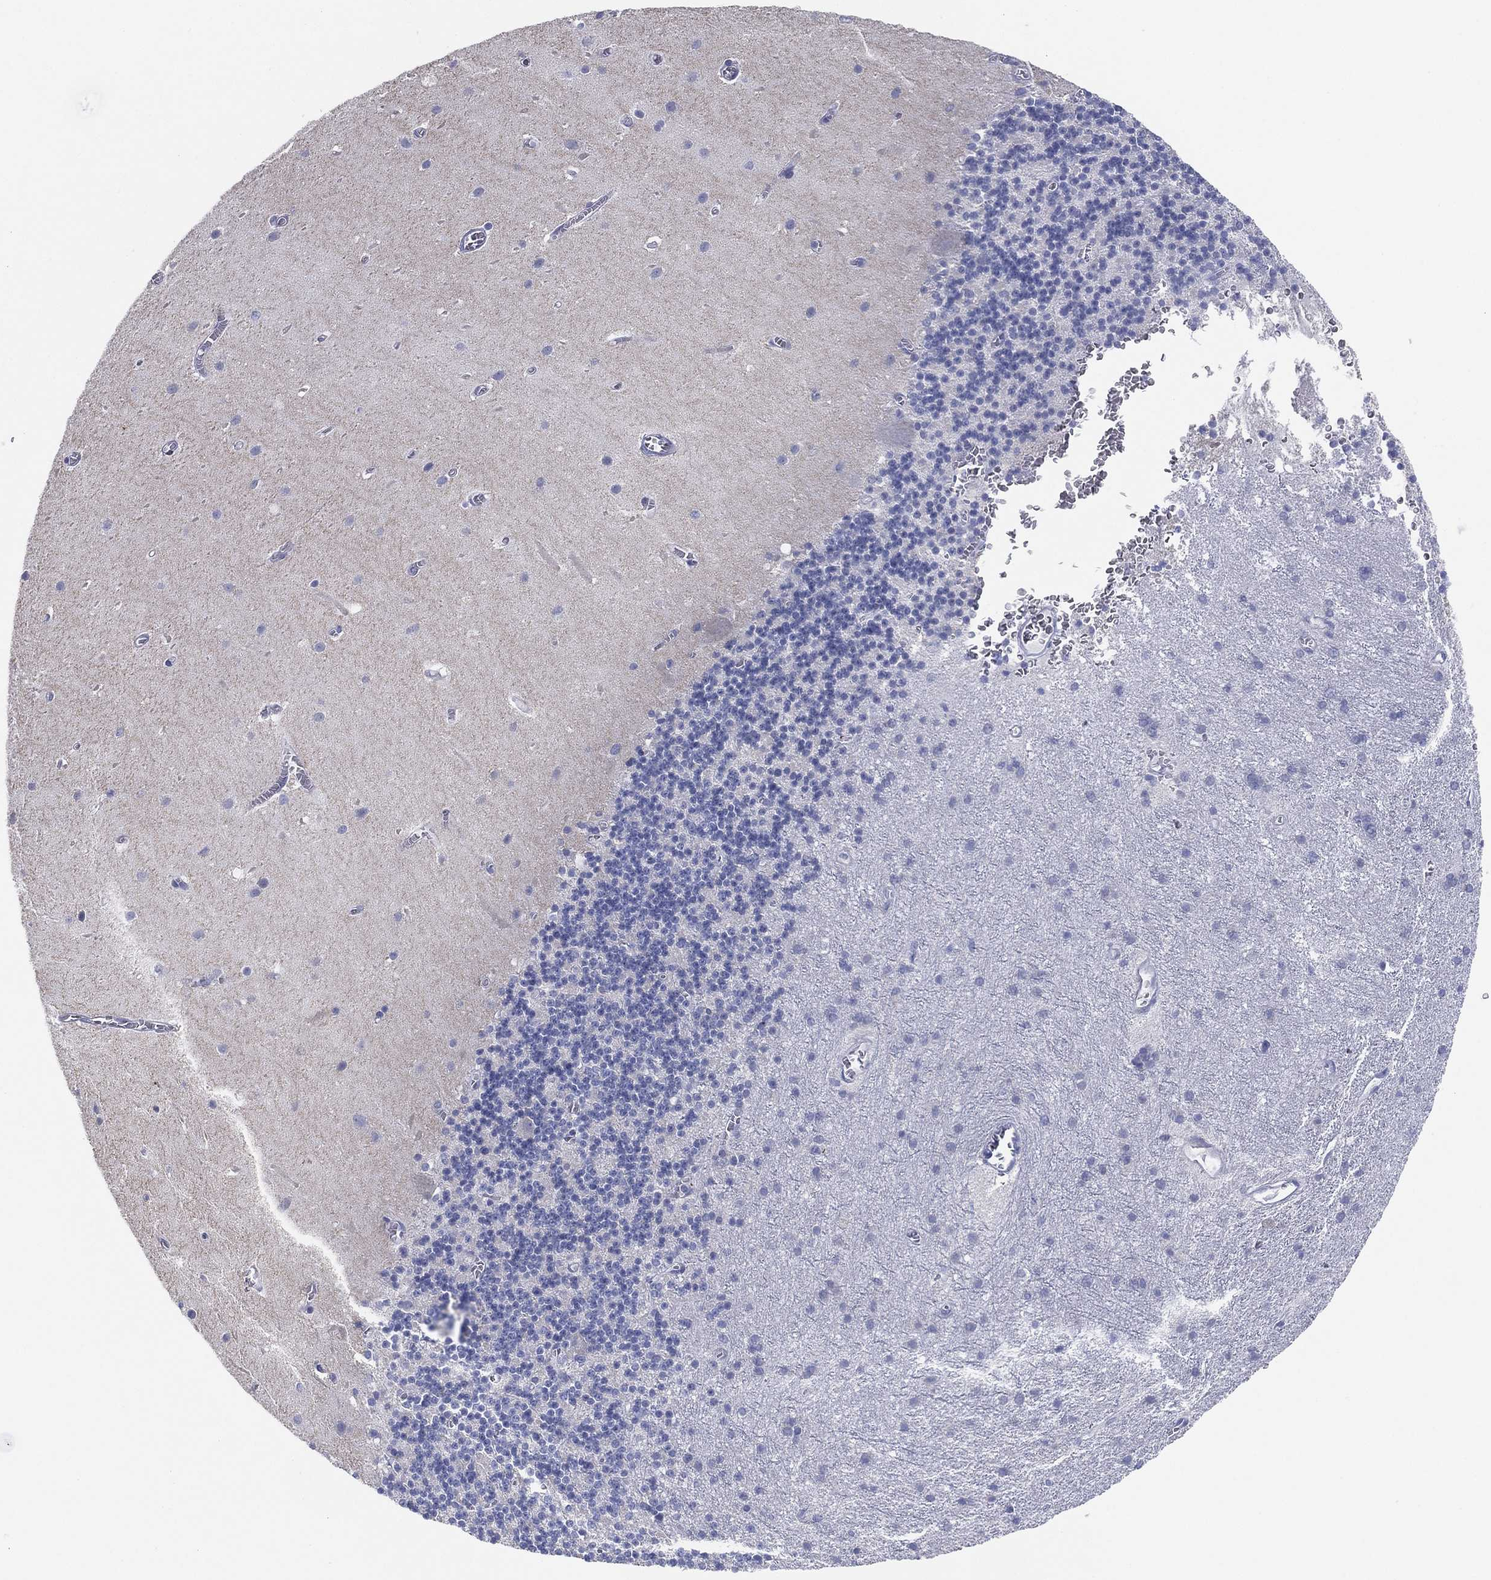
{"staining": {"intensity": "negative", "quantity": "none", "location": "none"}, "tissue": "cerebellum", "cell_type": "Cells in granular layer", "image_type": "normal", "snomed": [{"axis": "morphology", "description": "Normal tissue, NOS"}, {"axis": "topography", "description": "Cerebellum"}], "caption": "Cerebellum stained for a protein using immunohistochemistry (IHC) displays no expression cells in granular layer.", "gene": "TMEM40", "patient": {"sex": "male", "age": 70}}